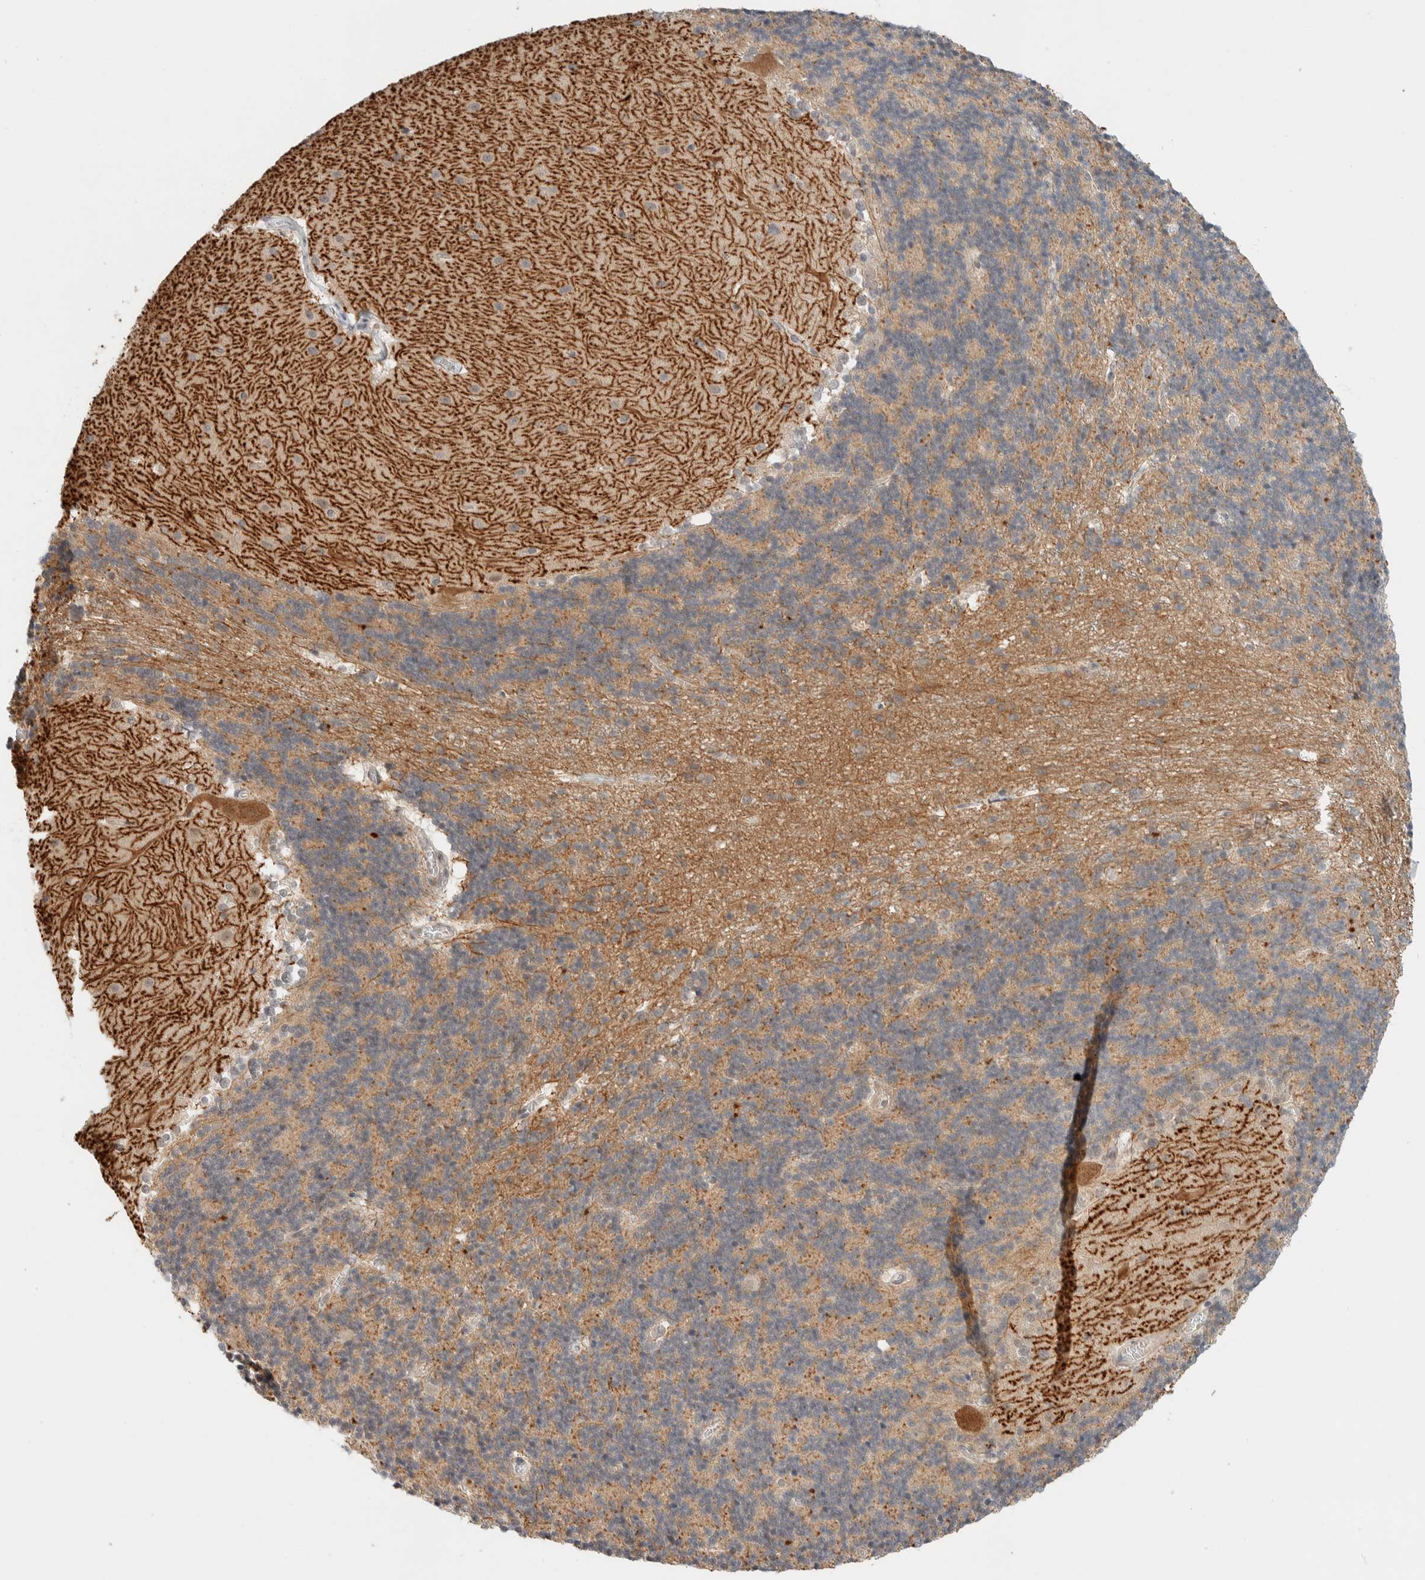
{"staining": {"intensity": "moderate", "quantity": ">75%", "location": "cytoplasmic/membranous"}, "tissue": "cerebellum", "cell_type": "Cells in granular layer", "image_type": "normal", "snomed": [{"axis": "morphology", "description": "Normal tissue, NOS"}, {"axis": "topography", "description": "Cerebellum"}], "caption": "Immunohistochemistry histopathology image of benign cerebellum: human cerebellum stained using IHC displays medium levels of moderate protein expression localized specifically in the cytoplasmic/membranous of cells in granular layer, appearing as a cytoplasmic/membranous brown color.", "gene": "C8orf76", "patient": {"sex": "female", "age": 19}}